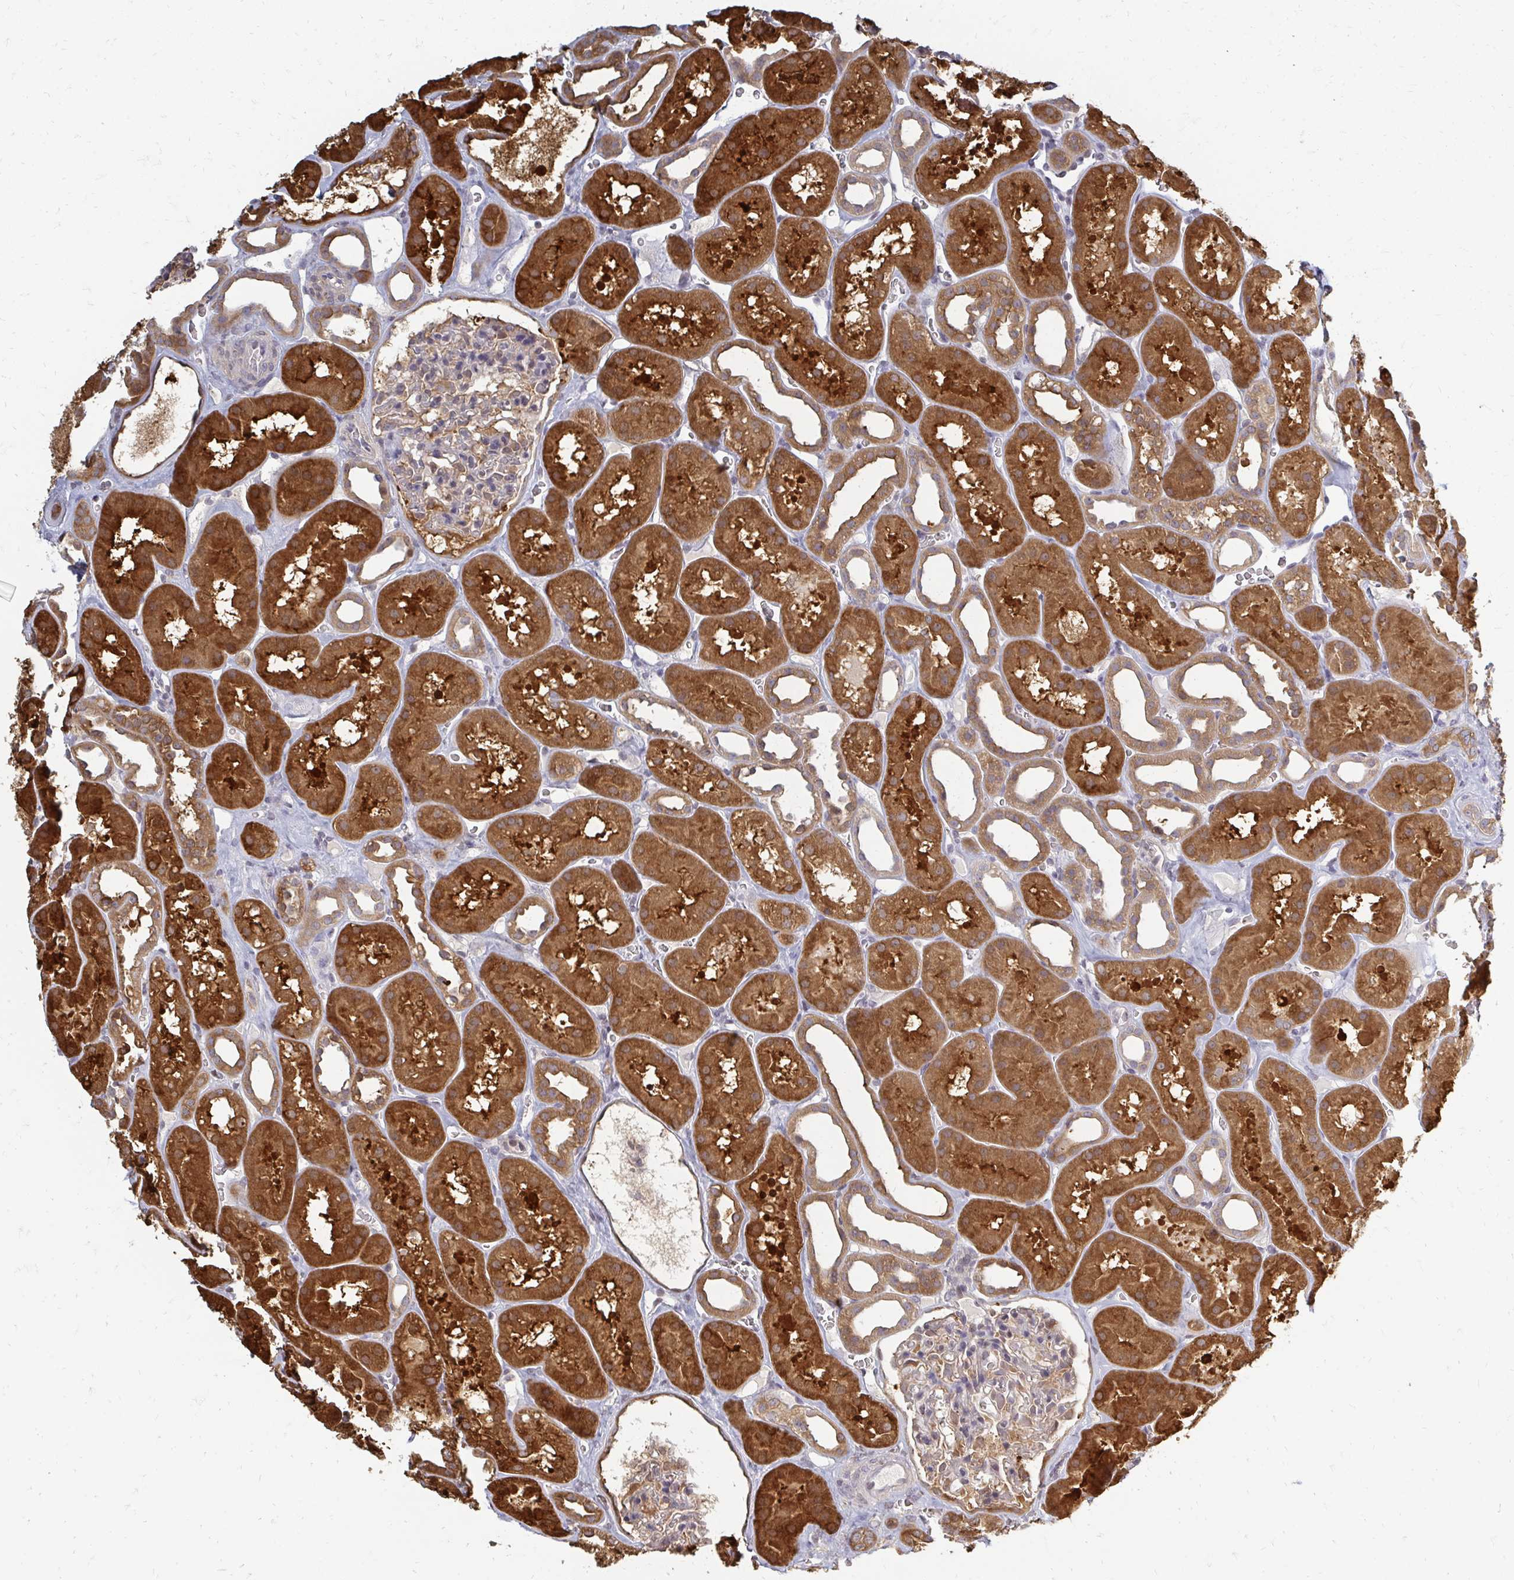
{"staining": {"intensity": "negative", "quantity": "none", "location": "none"}, "tissue": "kidney", "cell_type": "Cells in glomeruli", "image_type": "normal", "snomed": [{"axis": "morphology", "description": "Normal tissue, NOS"}, {"axis": "topography", "description": "Kidney"}], "caption": "IHC image of unremarkable kidney: human kidney stained with DAB (3,3'-diaminobenzidine) exhibits no significant protein positivity in cells in glomeruli. Brightfield microscopy of IHC stained with DAB (brown) and hematoxylin (blue), captured at high magnification.", "gene": "ZNF285", "patient": {"sex": "female", "age": 41}}